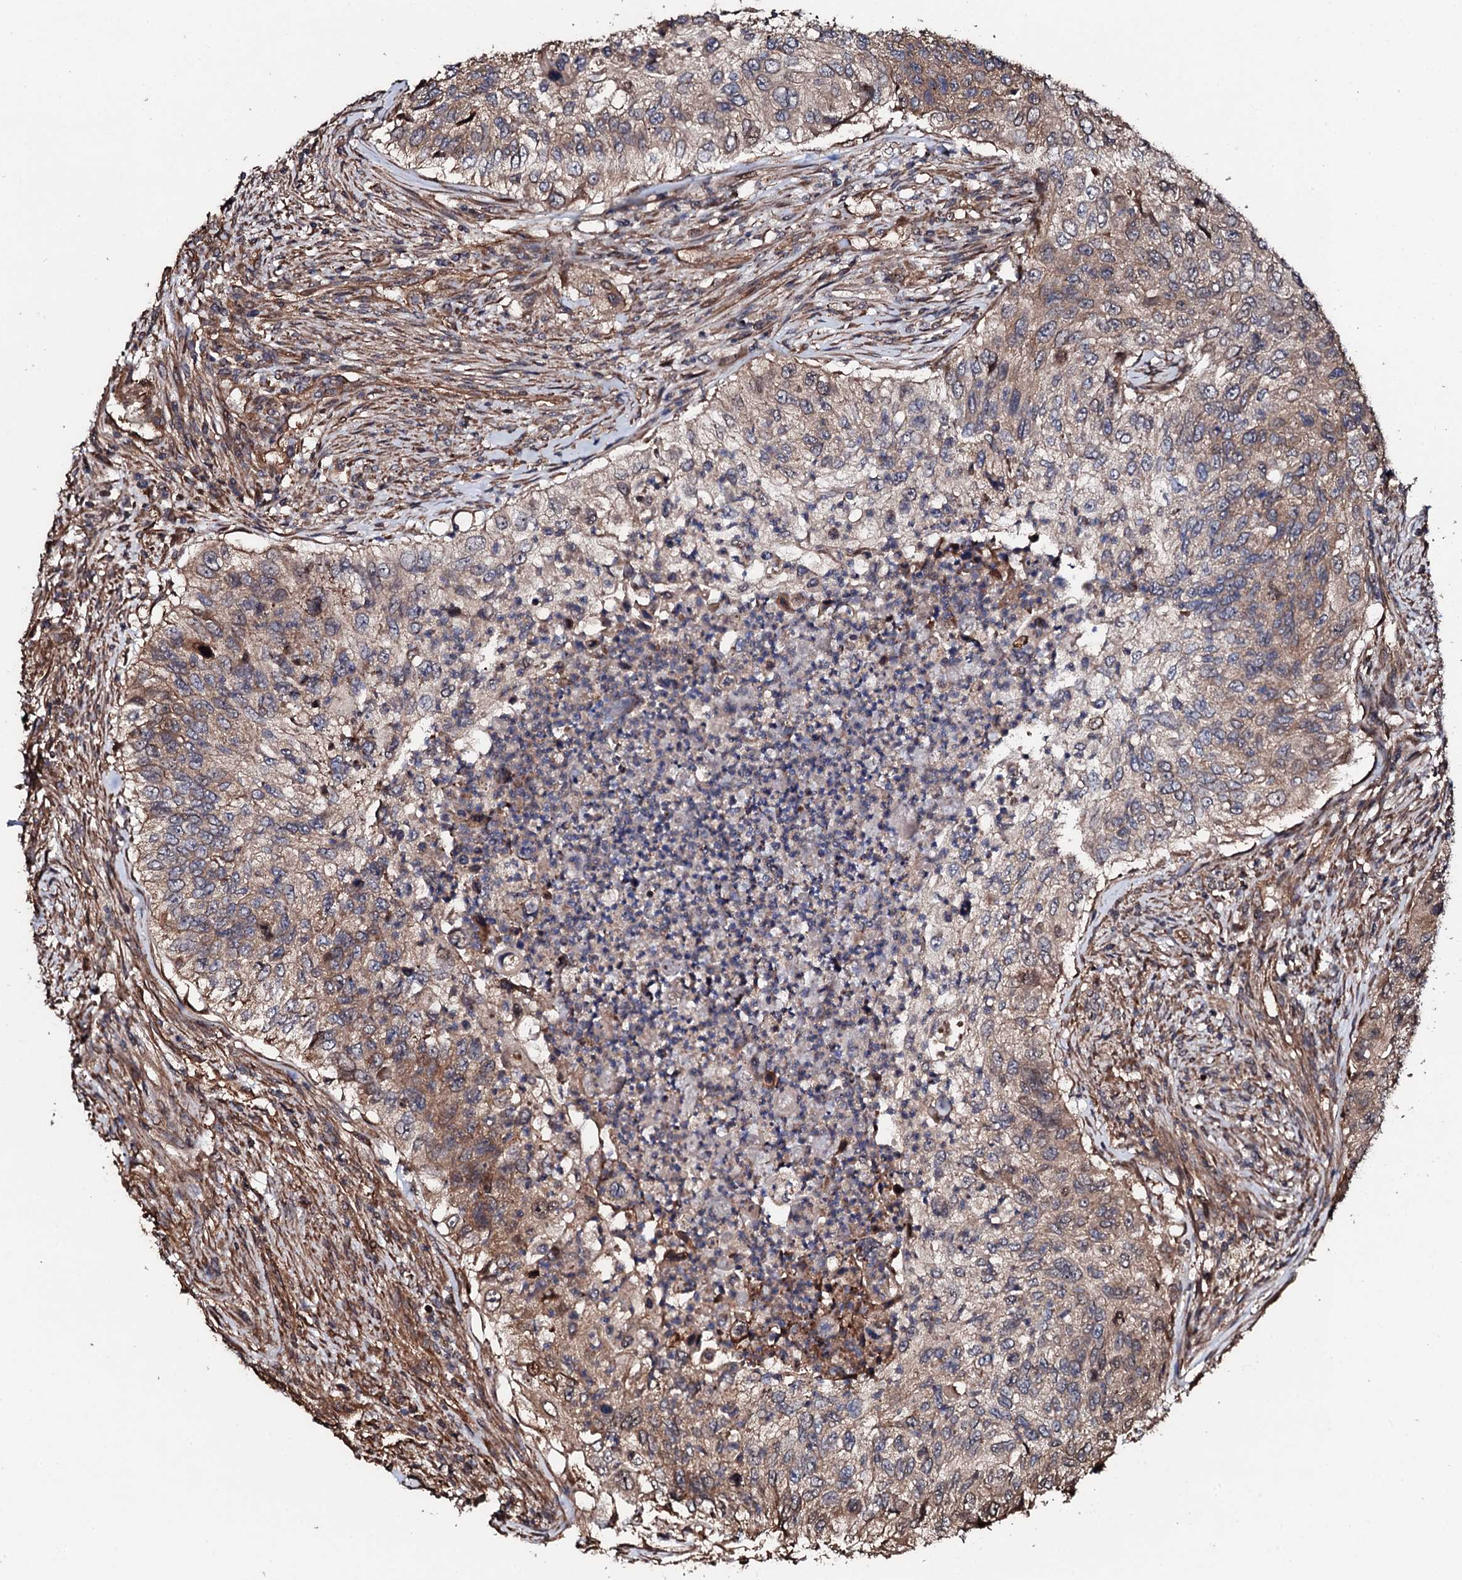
{"staining": {"intensity": "weak", "quantity": "25%-75%", "location": "cytoplasmic/membranous"}, "tissue": "urothelial cancer", "cell_type": "Tumor cells", "image_type": "cancer", "snomed": [{"axis": "morphology", "description": "Urothelial carcinoma, High grade"}, {"axis": "topography", "description": "Urinary bladder"}], "caption": "A brown stain shows weak cytoplasmic/membranous expression of a protein in human urothelial cancer tumor cells.", "gene": "CKAP5", "patient": {"sex": "female", "age": 60}}